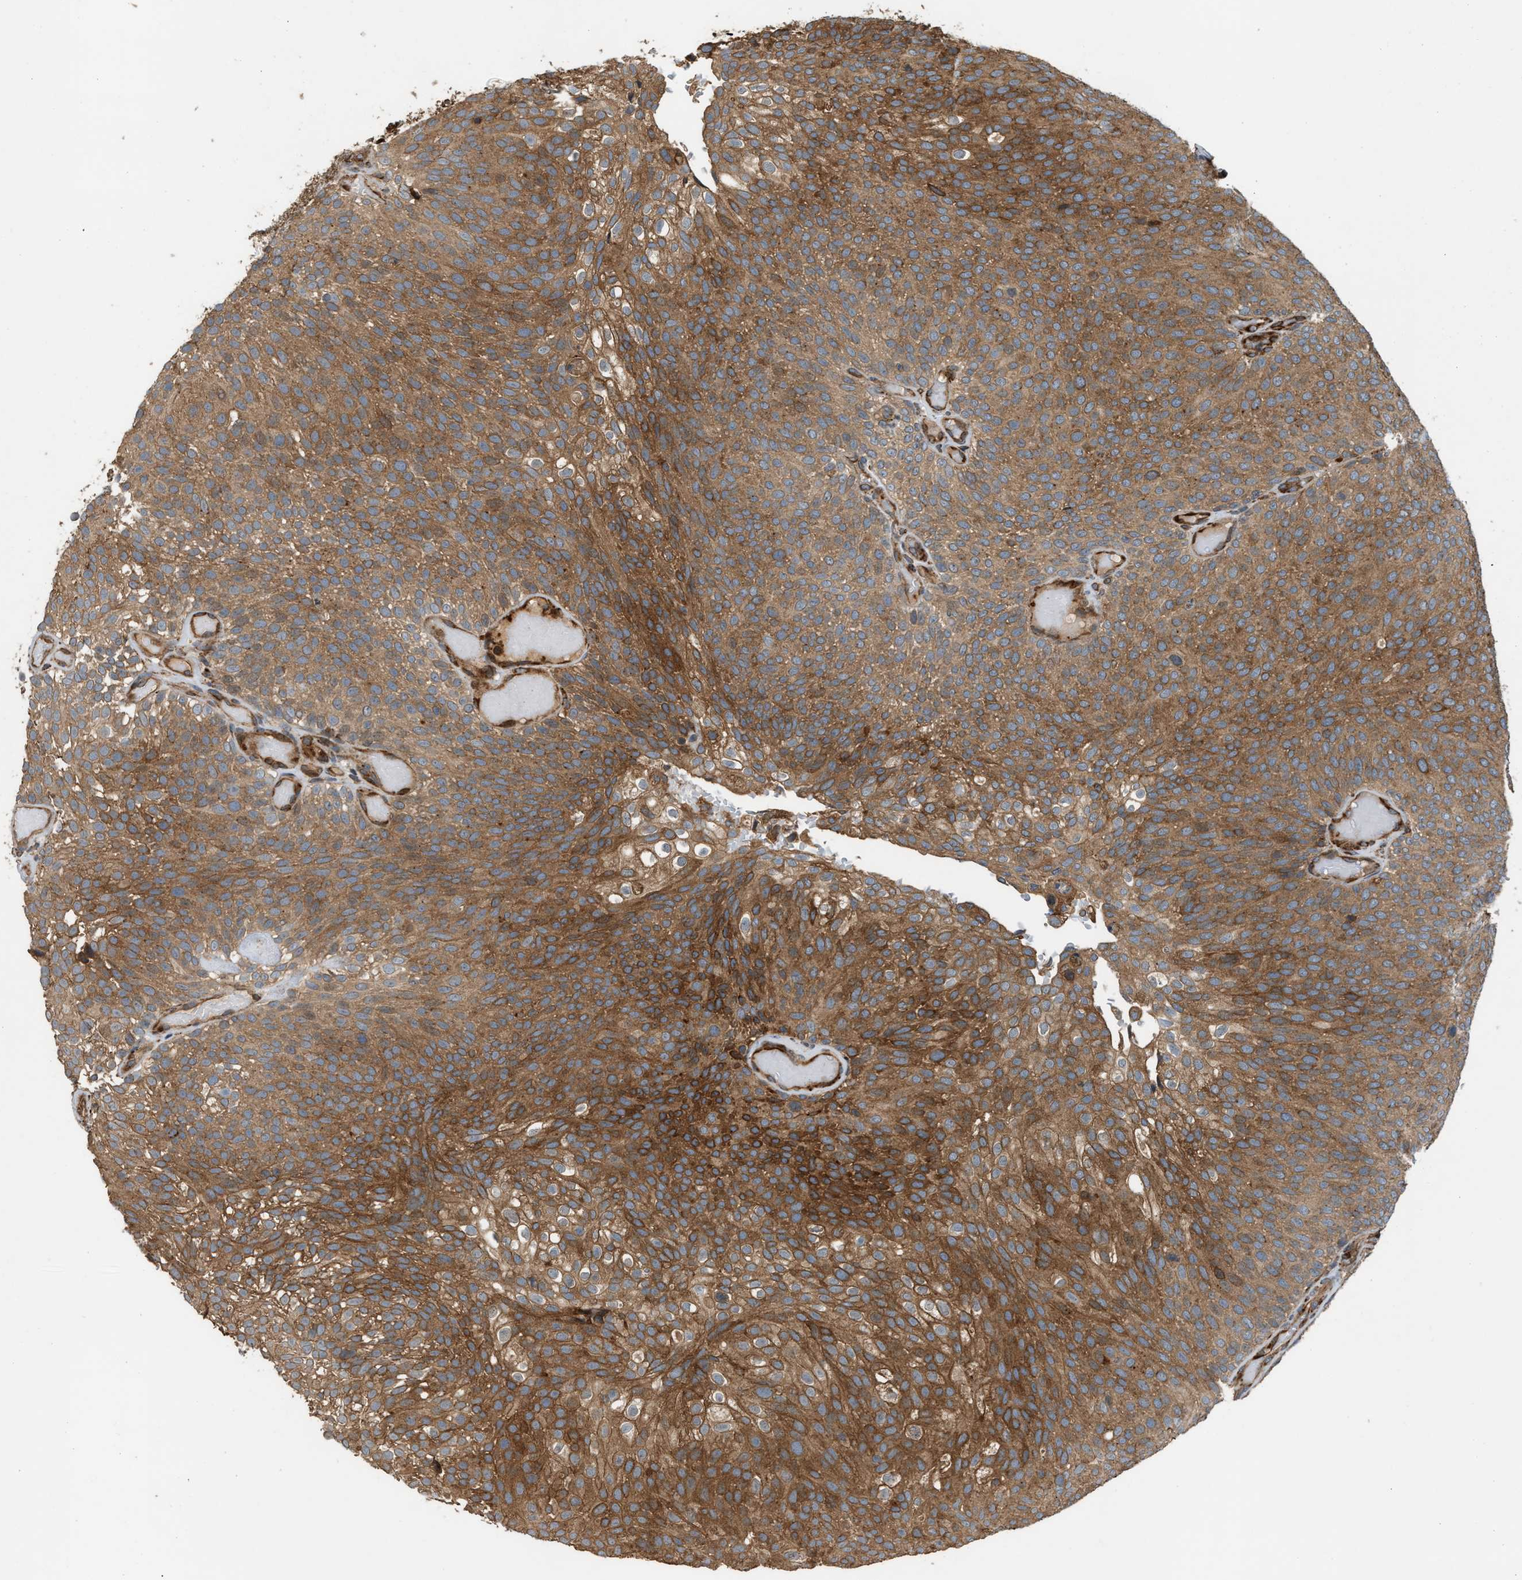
{"staining": {"intensity": "moderate", "quantity": ">75%", "location": "cytoplasmic/membranous"}, "tissue": "urothelial cancer", "cell_type": "Tumor cells", "image_type": "cancer", "snomed": [{"axis": "morphology", "description": "Urothelial carcinoma, Low grade"}, {"axis": "topography", "description": "Urinary bladder"}], "caption": "Urothelial cancer tissue demonstrates moderate cytoplasmic/membranous staining in about >75% of tumor cells, visualized by immunohistochemistry.", "gene": "BAIAP2L1", "patient": {"sex": "male", "age": 78}}